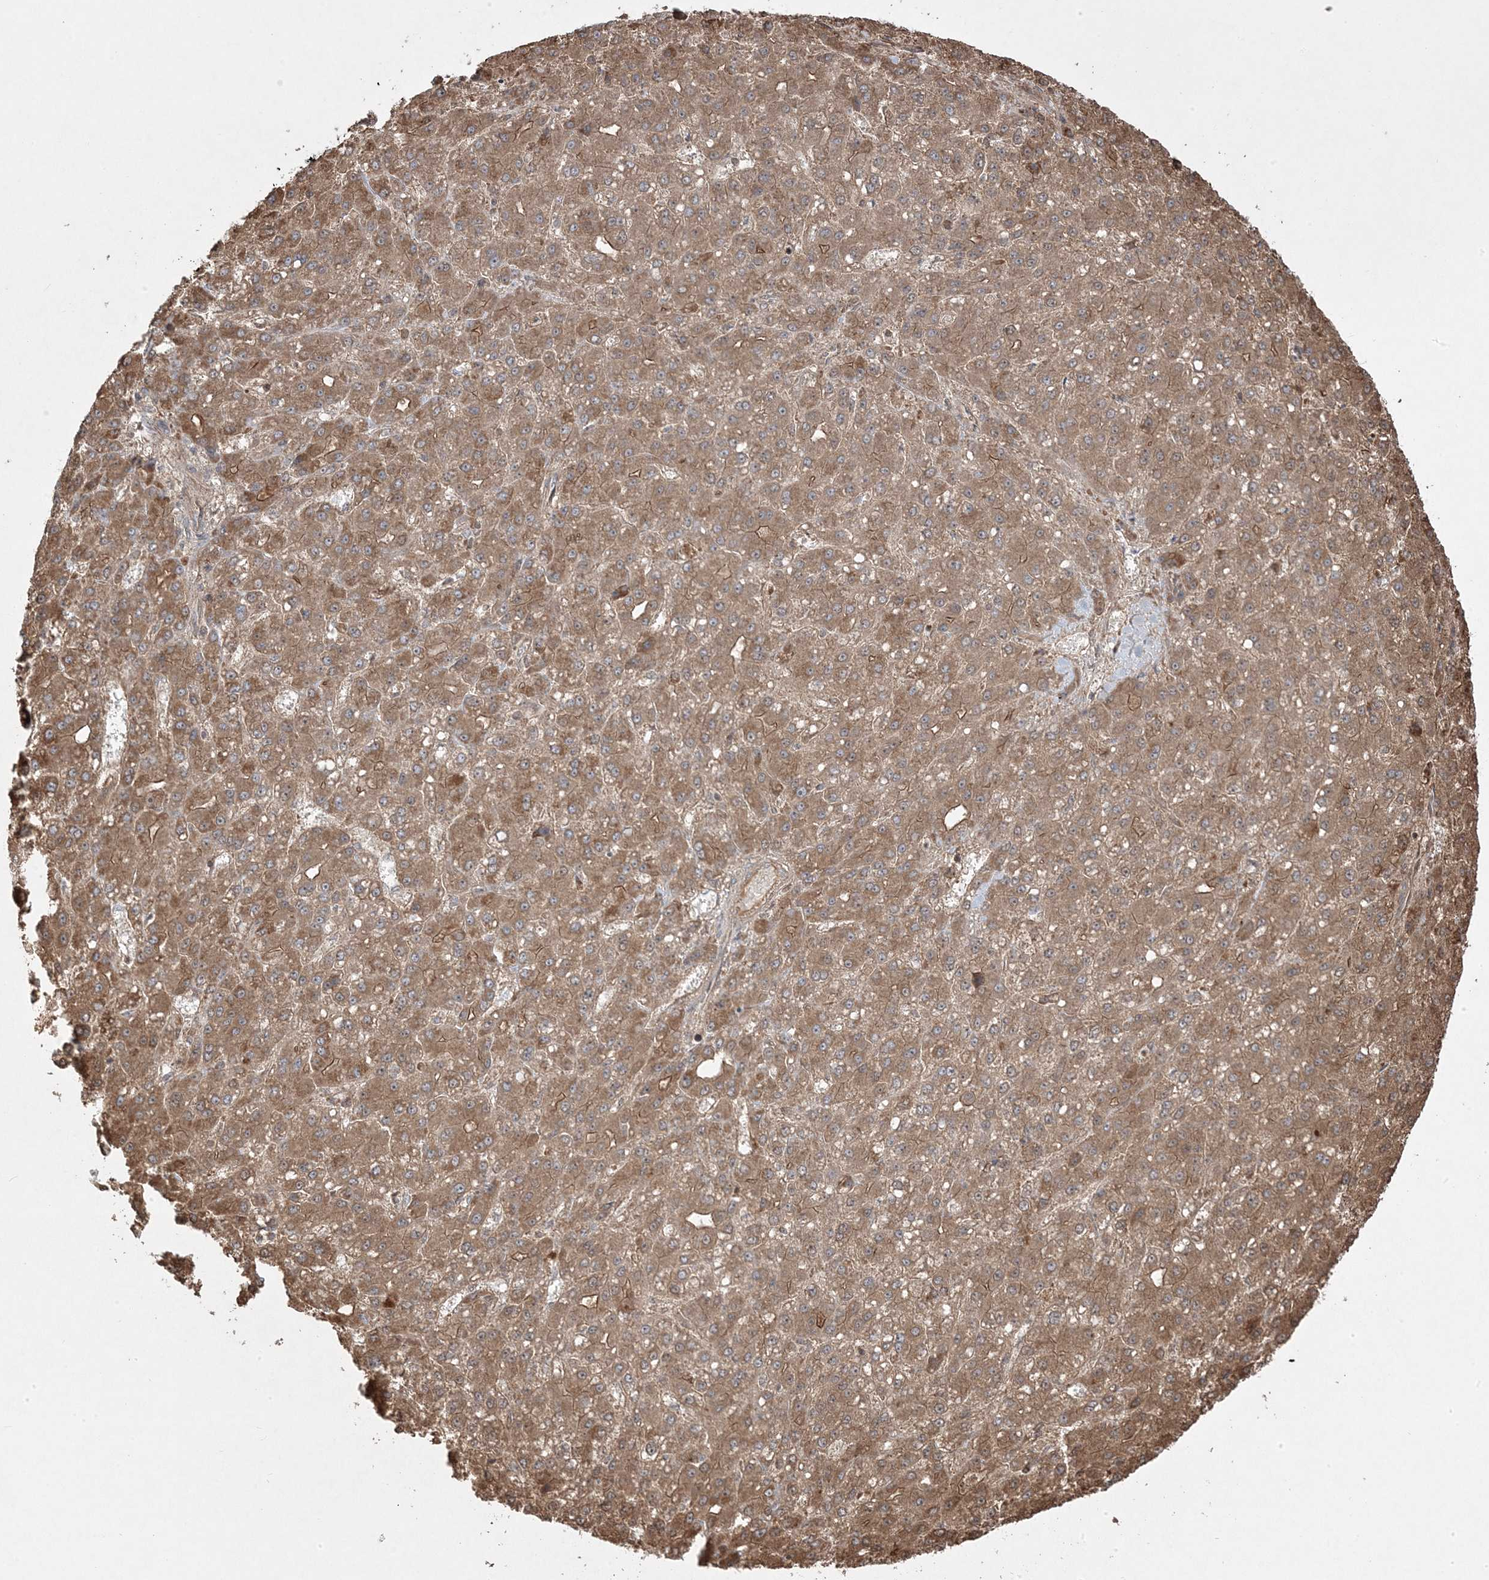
{"staining": {"intensity": "moderate", "quantity": ">75%", "location": "cytoplasmic/membranous"}, "tissue": "liver cancer", "cell_type": "Tumor cells", "image_type": "cancer", "snomed": [{"axis": "morphology", "description": "Carcinoma, Hepatocellular, NOS"}, {"axis": "topography", "description": "Liver"}], "caption": "Tumor cells display medium levels of moderate cytoplasmic/membranous positivity in about >75% of cells in human hepatocellular carcinoma (liver).", "gene": "CLUAP1", "patient": {"sex": "male", "age": 67}}